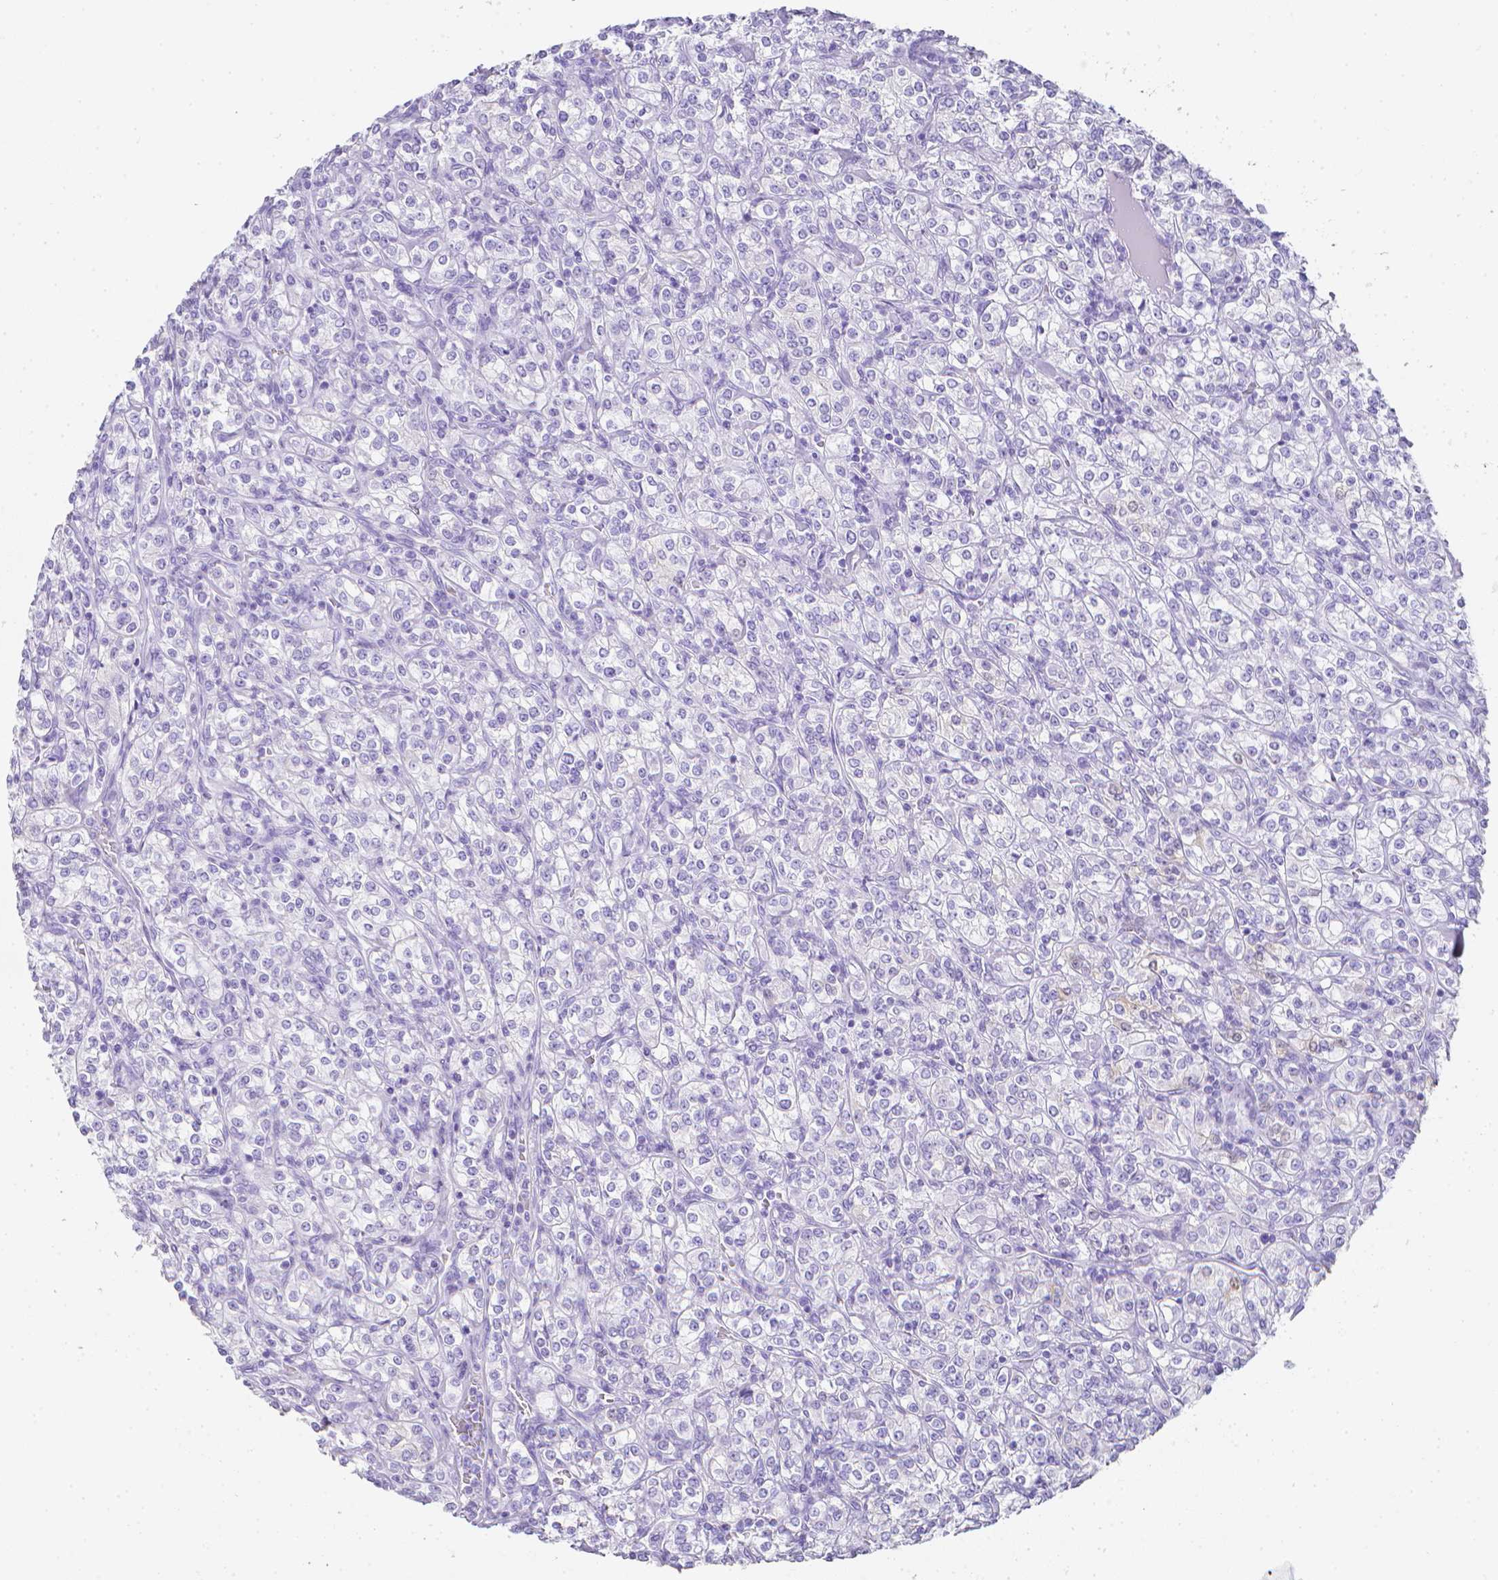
{"staining": {"intensity": "negative", "quantity": "none", "location": "none"}, "tissue": "renal cancer", "cell_type": "Tumor cells", "image_type": "cancer", "snomed": [{"axis": "morphology", "description": "Adenocarcinoma, NOS"}, {"axis": "topography", "description": "Kidney"}], "caption": "Image shows no protein staining in tumor cells of adenocarcinoma (renal) tissue.", "gene": "LGALS4", "patient": {"sex": "male", "age": 77}}